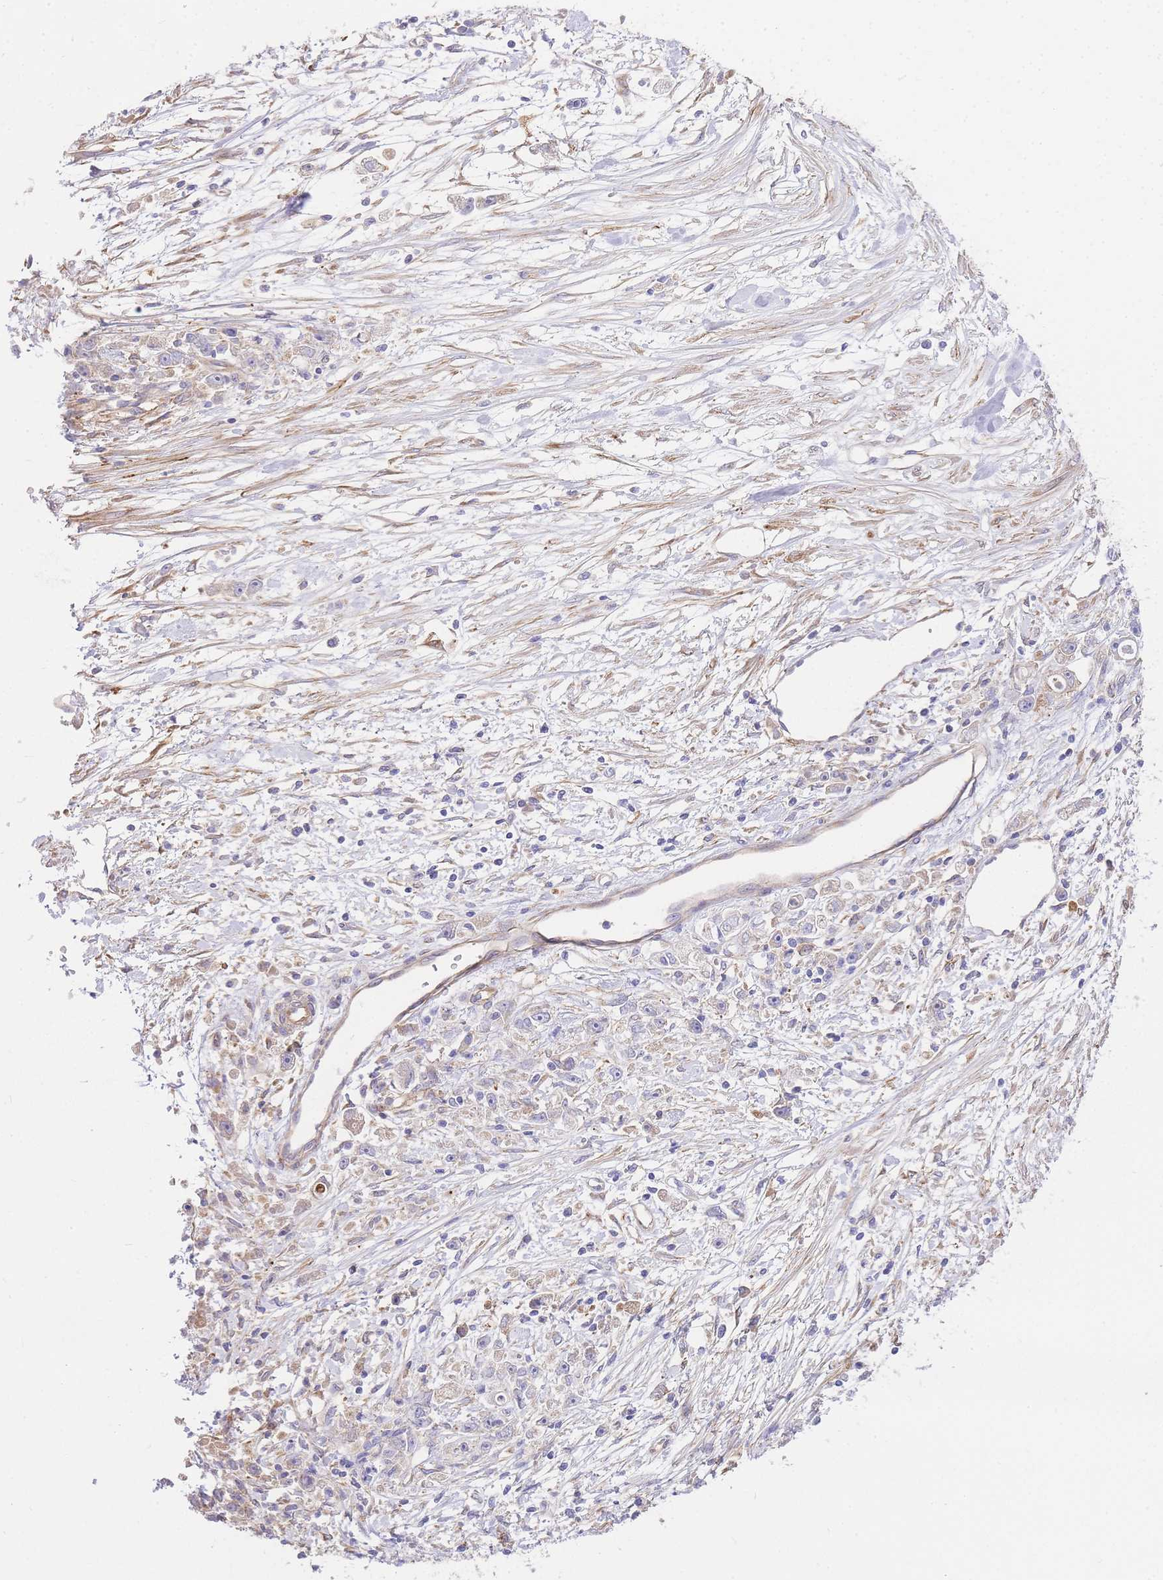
{"staining": {"intensity": "negative", "quantity": "none", "location": "none"}, "tissue": "stomach cancer", "cell_type": "Tumor cells", "image_type": "cancer", "snomed": [{"axis": "morphology", "description": "Adenocarcinoma, NOS"}, {"axis": "topography", "description": "Stomach"}], "caption": "Image shows no significant protein expression in tumor cells of stomach adenocarcinoma.", "gene": "INSYN2B", "patient": {"sex": "female", "age": 59}}